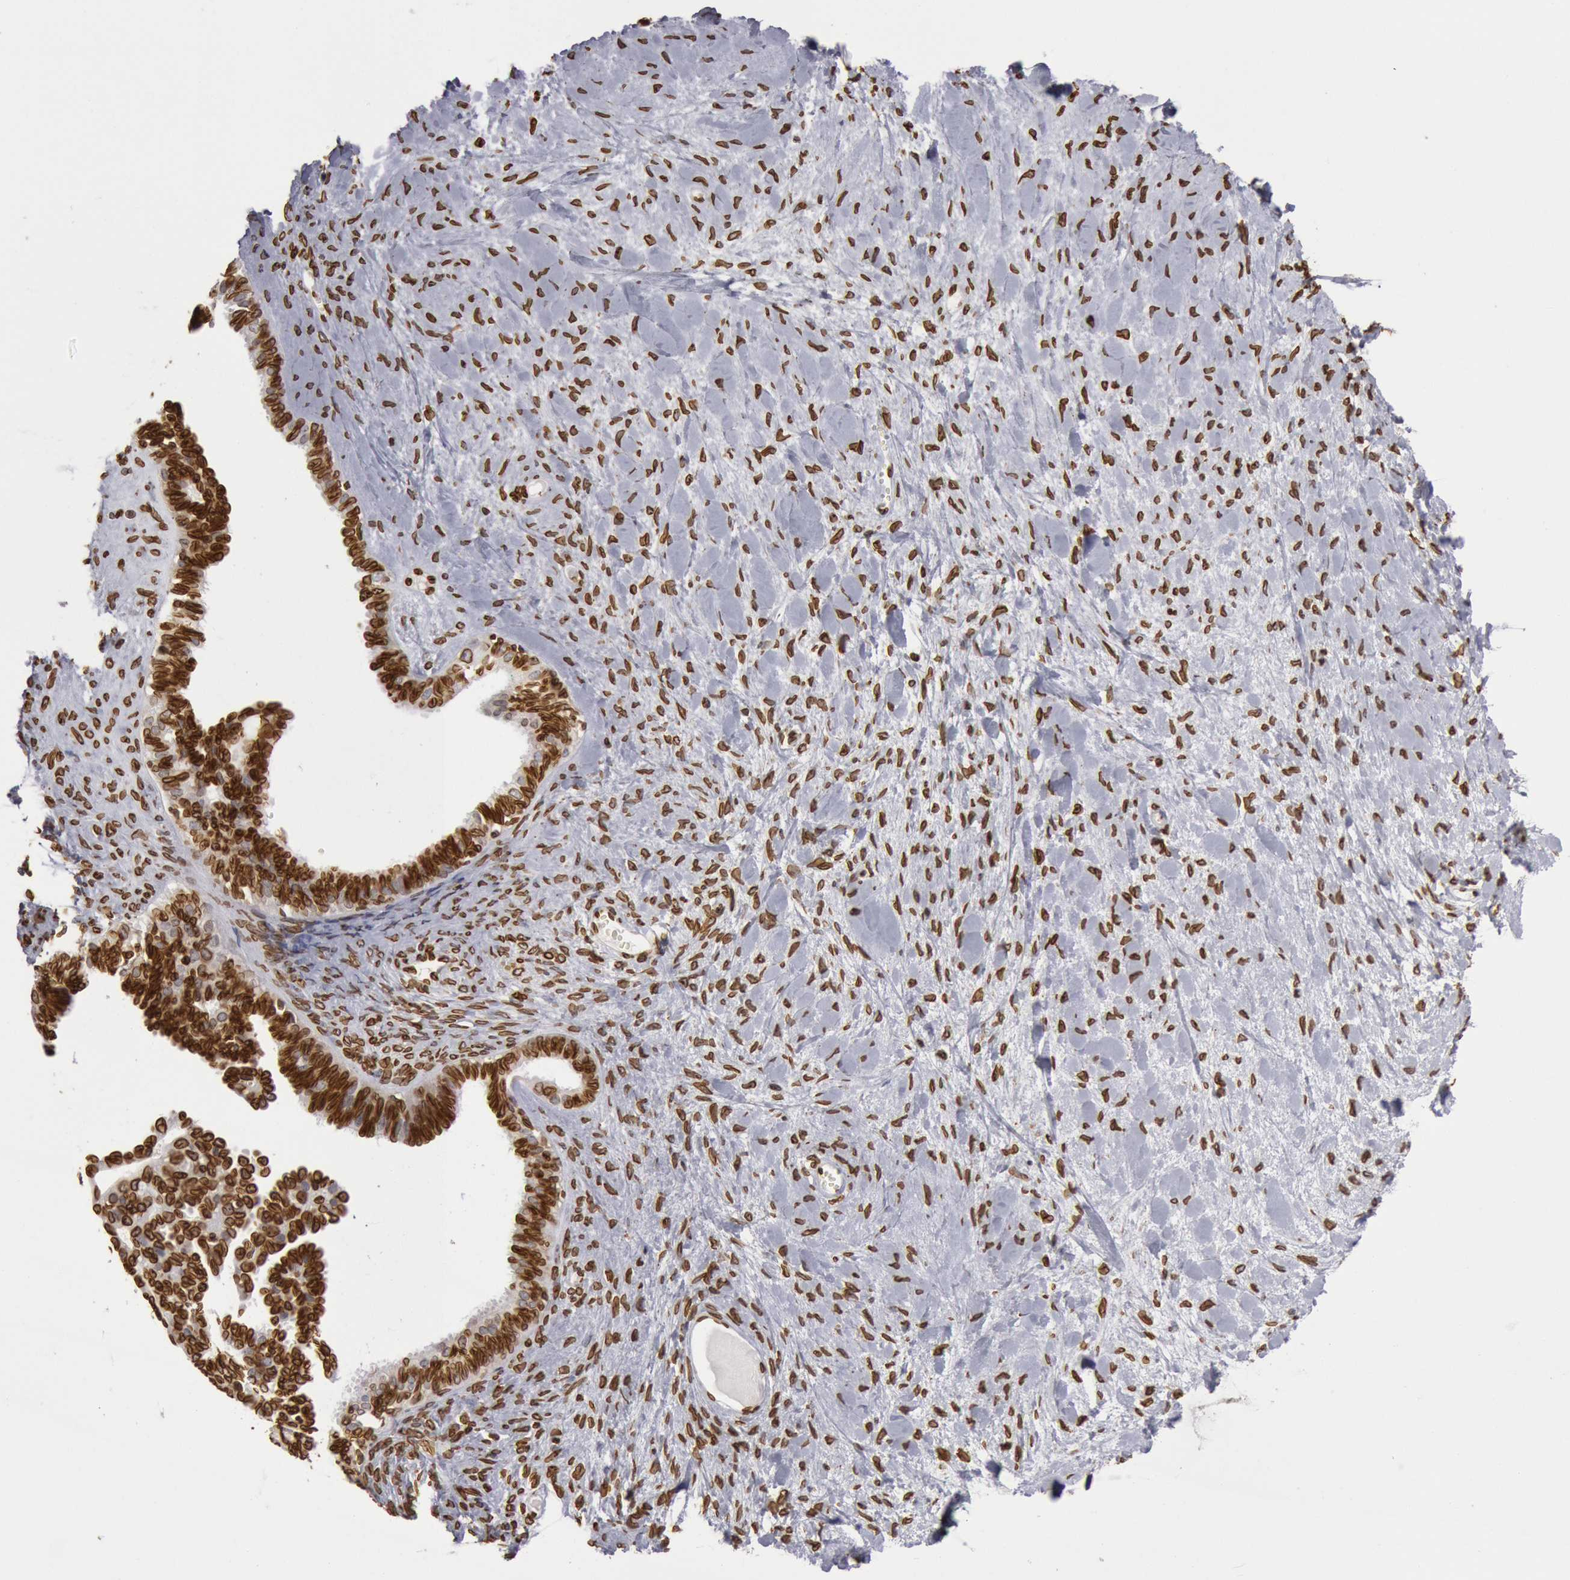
{"staining": {"intensity": "strong", "quantity": ">75%", "location": "nuclear"}, "tissue": "ovarian cancer", "cell_type": "Tumor cells", "image_type": "cancer", "snomed": [{"axis": "morphology", "description": "Cystadenocarcinoma, serous, NOS"}, {"axis": "topography", "description": "Ovary"}], "caption": "Immunohistochemical staining of ovarian cancer (serous cystadenocarcinoma) exhibits high levels of strong nuclear protein expression in about >75% of tumor cells.", "gene": "SUN2", "patient": {"sex": "female", "age": 71}}